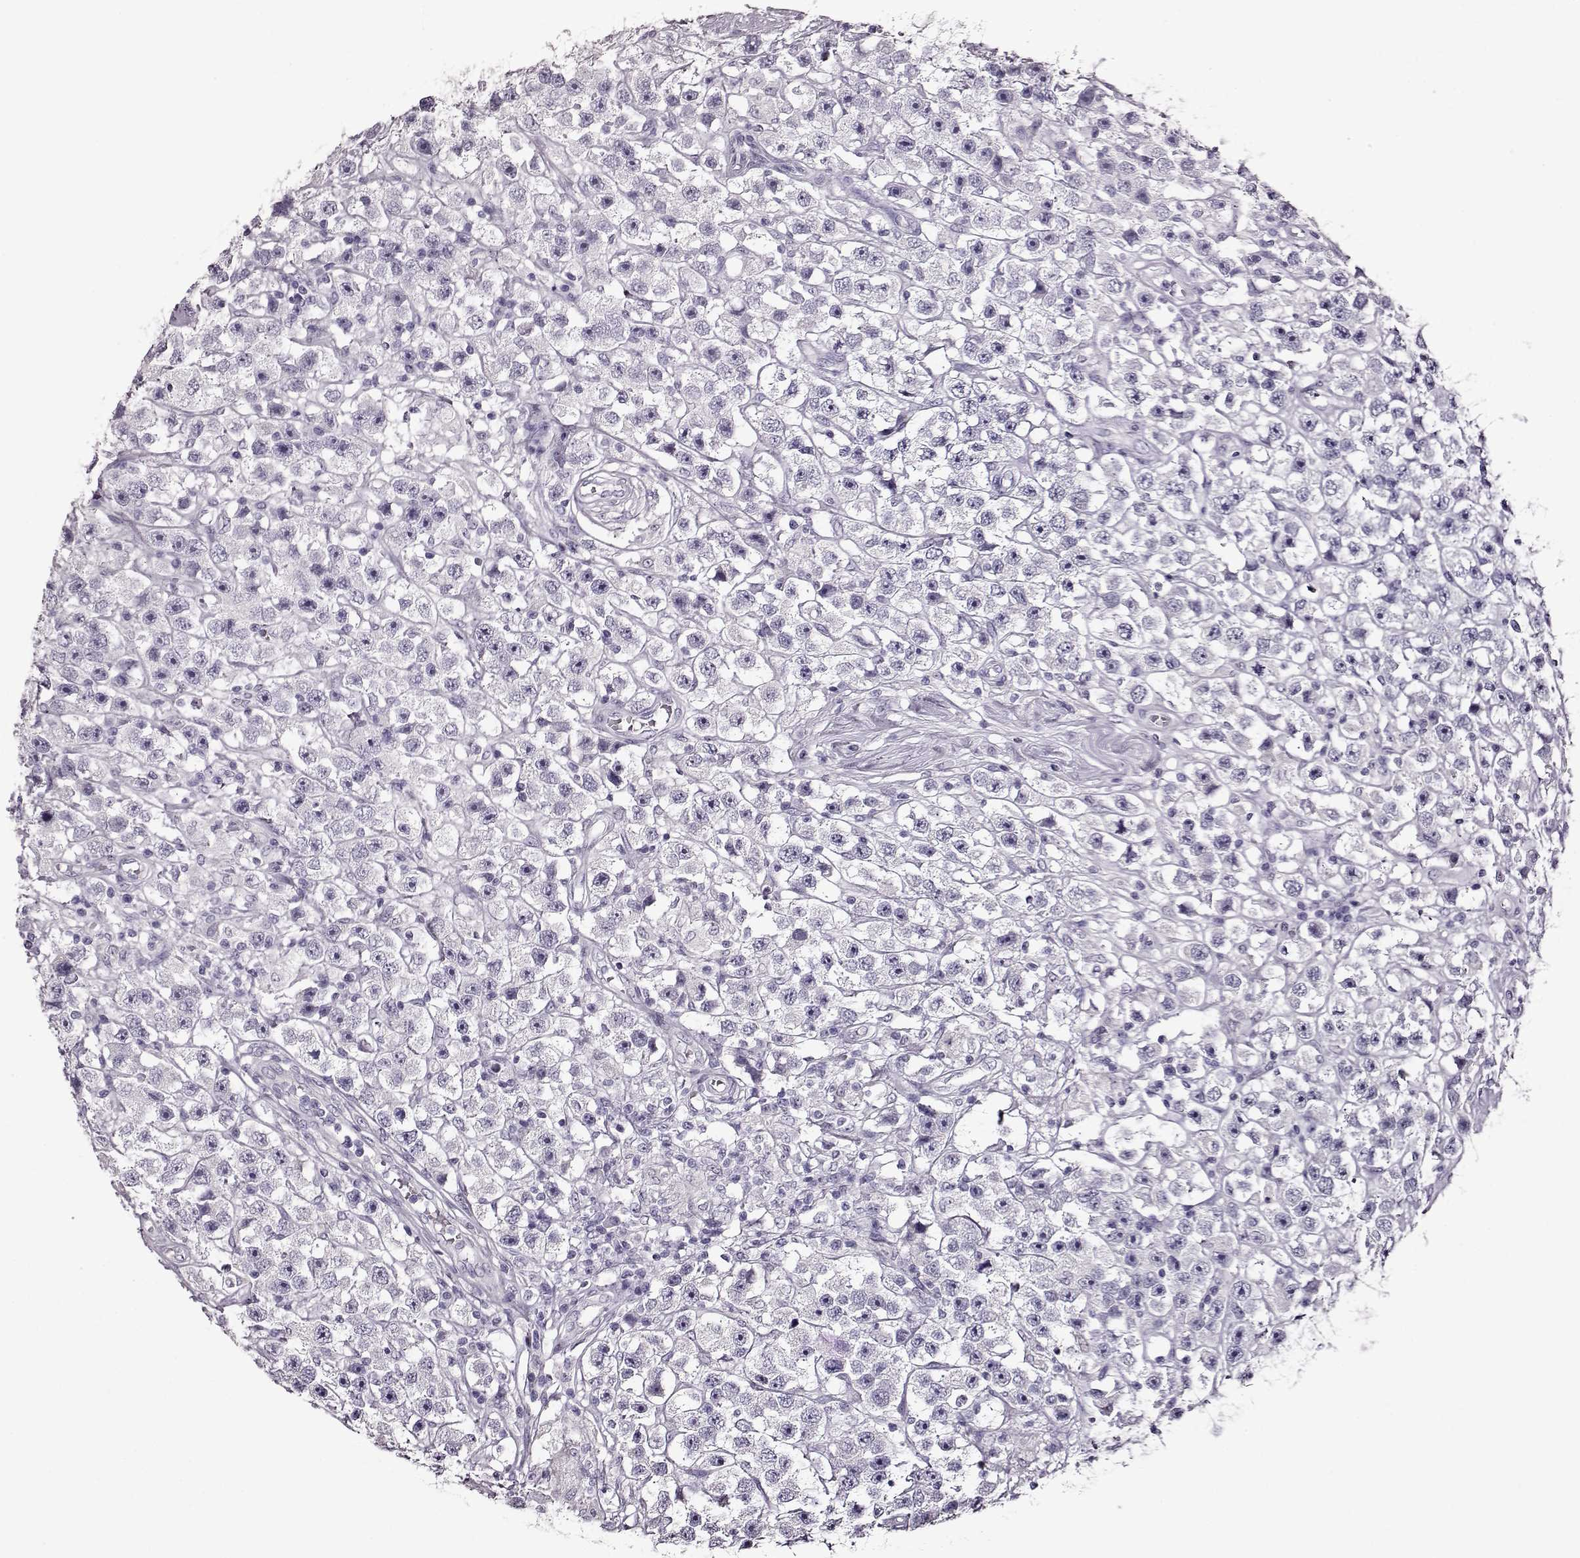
{"staining": {"intensity": "negative", "quantity": "none", "location": "none"}, "tissue": "testis cancer", "cell_type": "Tumor cells", "image_type": "cancer", "snomed": [{"axis": "morphology", "description": "Seminoma, NOS"}, {"axis": "topography", "description": "Testis"}], "caption": "Tumor cells show no significant protein positivity in testis seminoma.", "gene": "TCHHL1", "patient": {"sex": "male", "age": 45}}